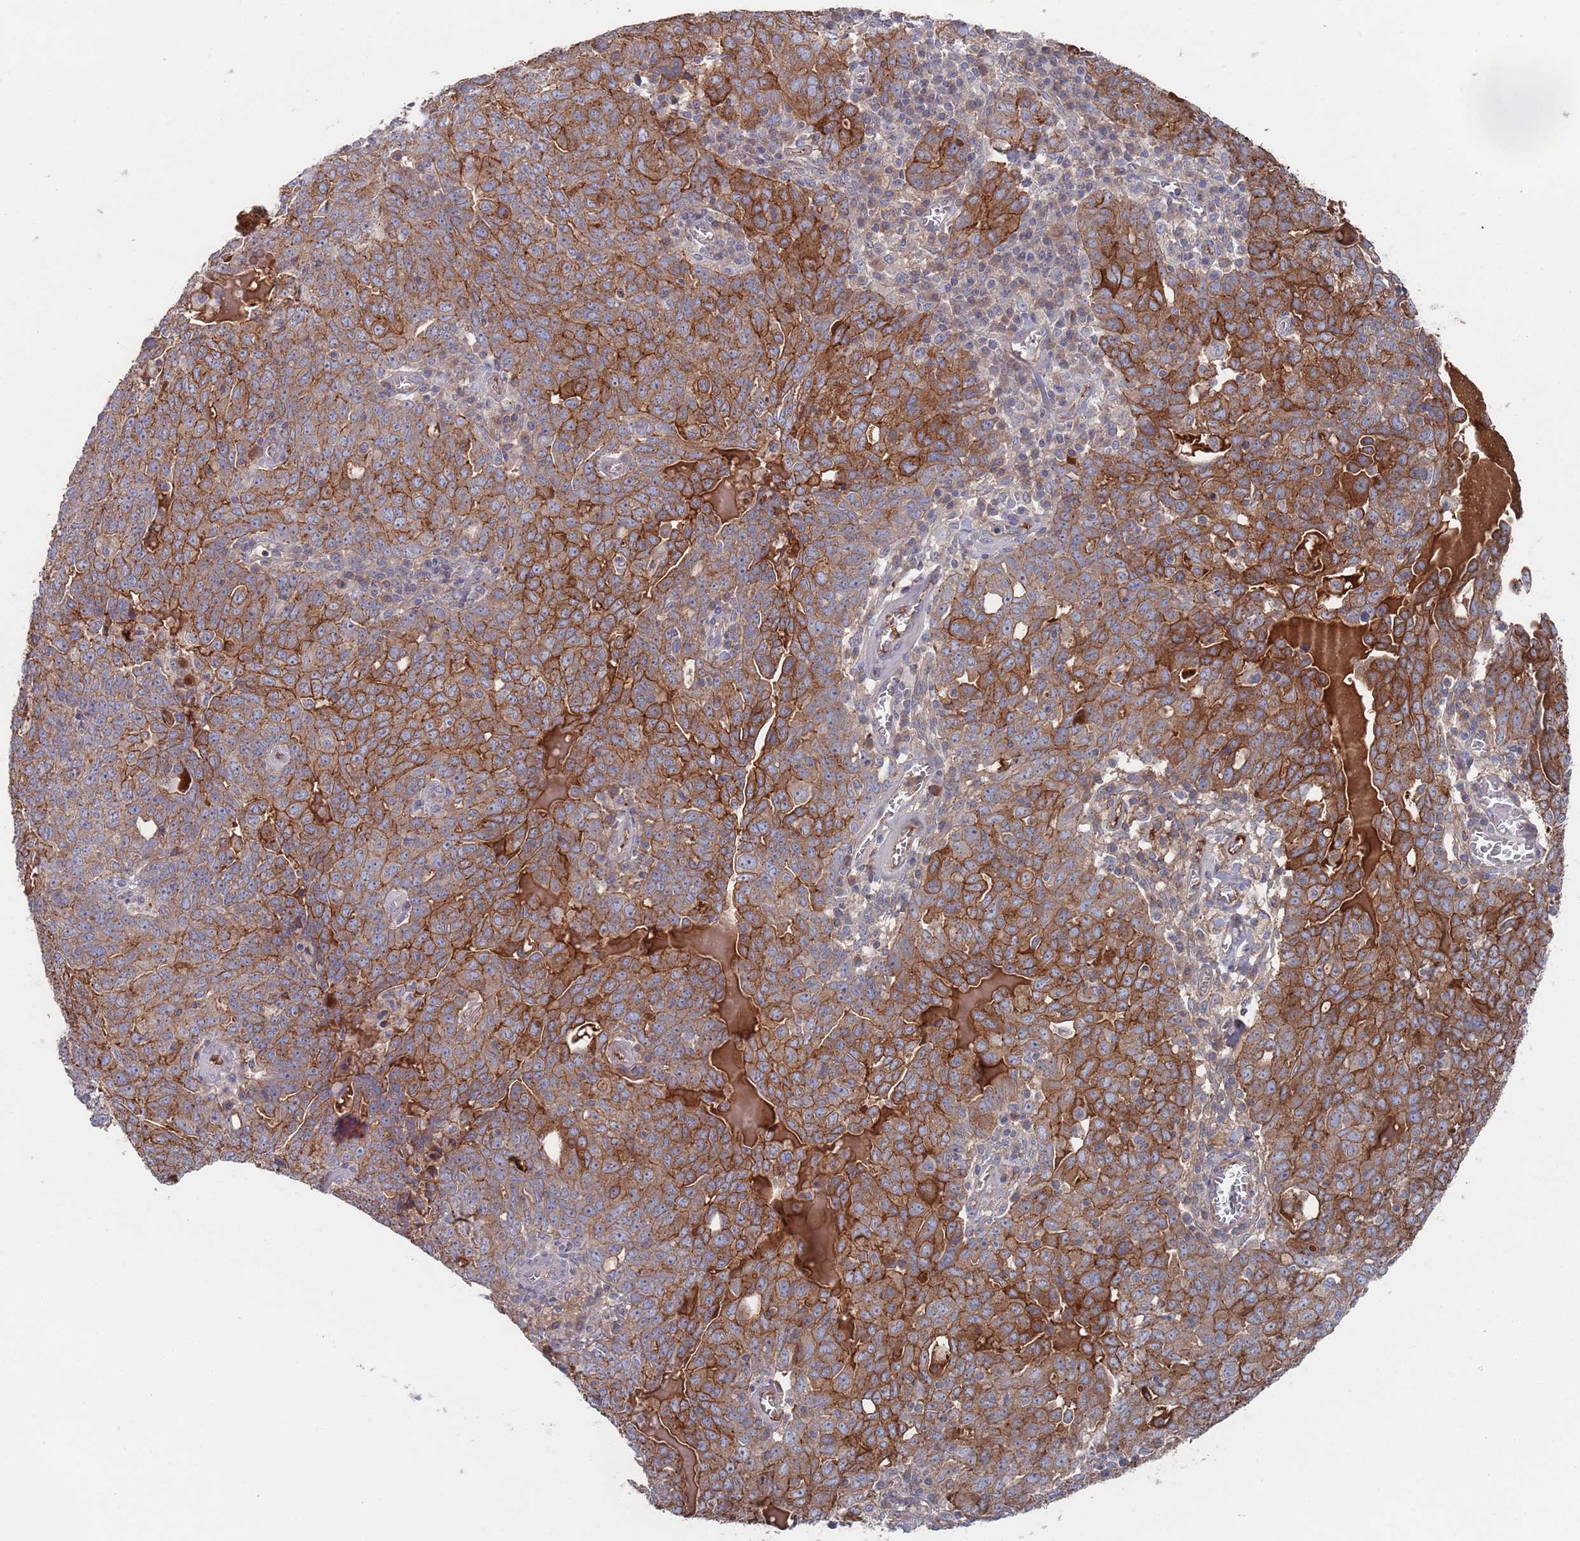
{"staining": {"intensity": "strong", "quantity": "25%-75%", "location": "cytoplasmic/membranous"}, "tissue": "ovarian cancer", "cell_type": "Tumor cells", "image_type": "cancer", "snomed": [{"axis": "morphology", "description": "Carcinoma, endometroid"}, {"axis": "topography", "description": "Ovary"}], "caption": "A high-resolution image shows immunohistochemistry staining of endometroid carcinoma (ovarian), which demonstrates strong cytoplasmic/membranous expression in approximately 25%-75% of tumor cells. The staining is performed using DAB (3,3'-diaminobenzidine) brown chromogen to label protein expression. The nuclei are counter-stained blue using hematoxylin.", "gene": "PLEKHA4", "patient": {"sex": "female", "age": 62}}